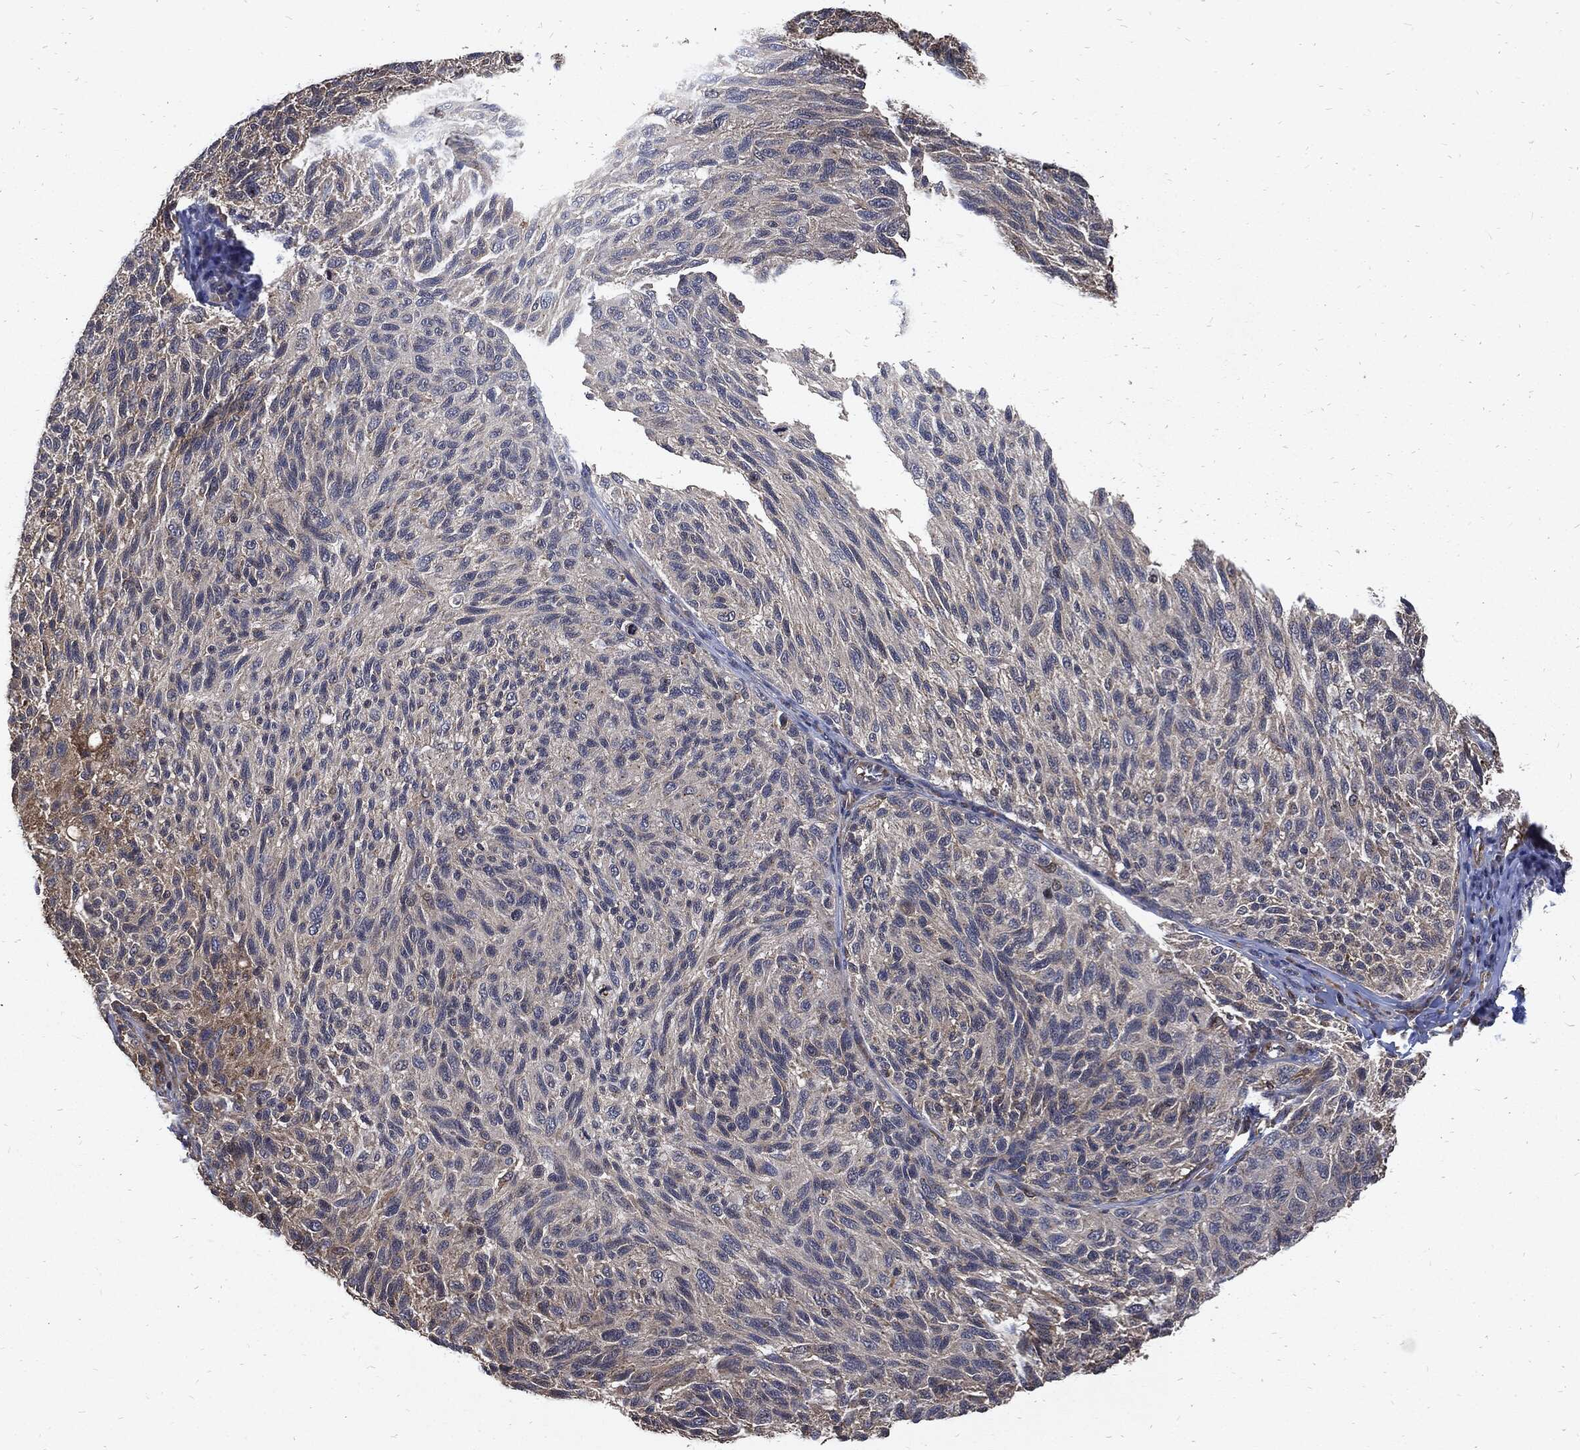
{"staining": {"intensity": "weak", "quantity": "<25%", "location": "cytoplasmic/membranous"}, "tissue": "melanoma", "cell_type": "Tumor cells", "image_type": "cancer", "snomed": [{"axis": "morphology", "description": "Malignant melanoma, NOS"}, {"axis": "topography", "description": "Skin"}], "caption": "This micrograph is of melanoma stained with immunohistochemistry (IHC) to label a protein in brown with the nuclei are counter-stained blue. There is no staining in tumor cells.", "gene": "DCTN1", "patient": {"sex": "female", "age": 73}}